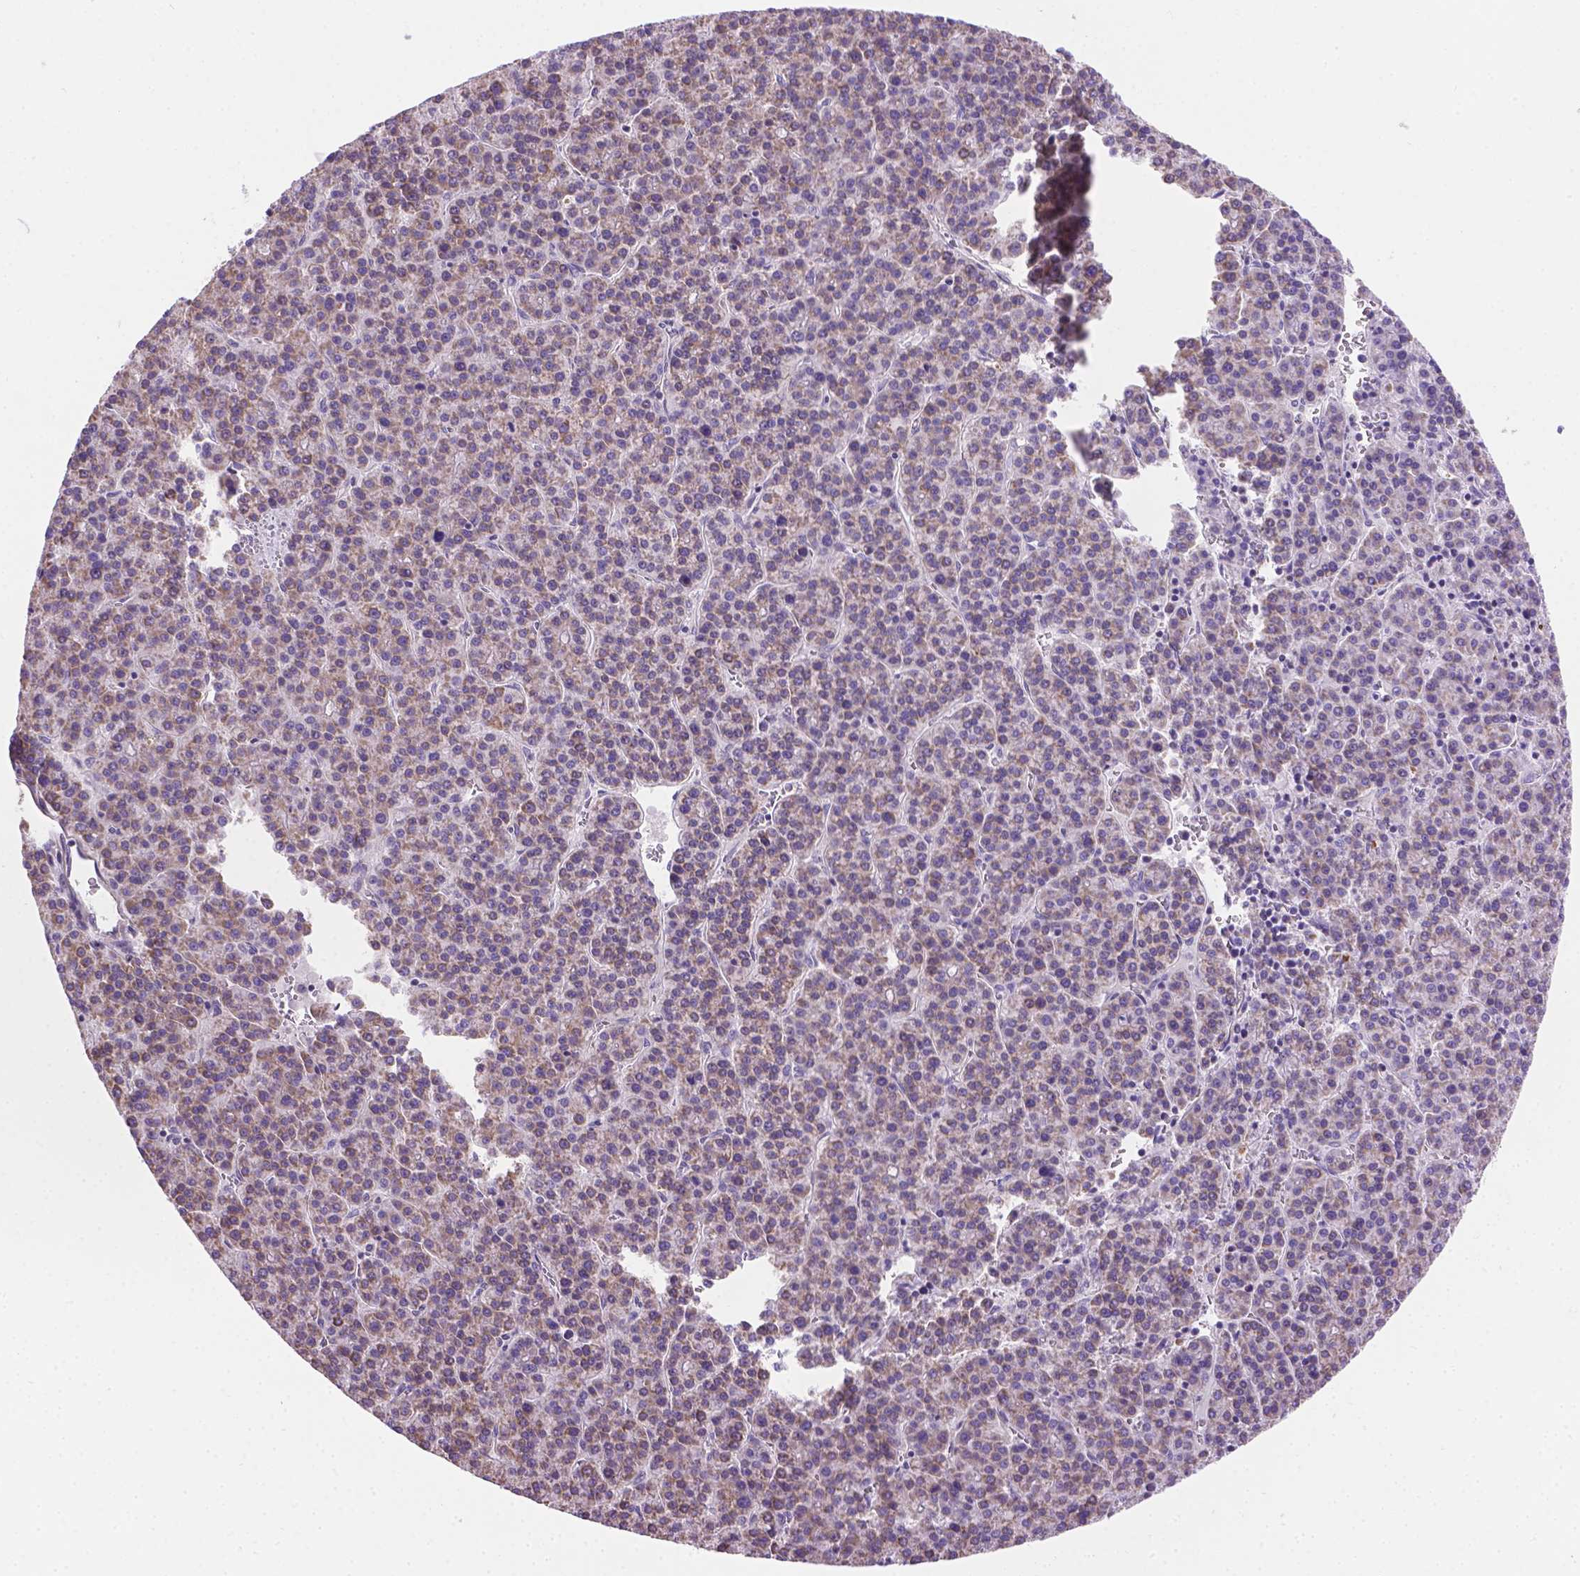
{"staining": {"intensity": "weak", "quantity": "25%-75%", "location": "cytoplasmic/membranous"}, "tissue": "liver cancer", "cell_type": "Tumor cells", "image_type": "cancer", "snomed": [{"axis": "morphology", "description": "Carcinoma, Hepatocellular, NOS"}, {"axis": "topography", "description": "Liver"}], "caption": "This image reveals liver cancer (hepatocellular carcinoma) stained with immunohistochemistry (IHC) to label a protein in brown. The cytoplasmic/membranous of tumor cells show weak positivity for the protein. Nuclei are counter-stained blue.", "gene": "CSPG5", "patient": {"sex": "female", "age": 58}}